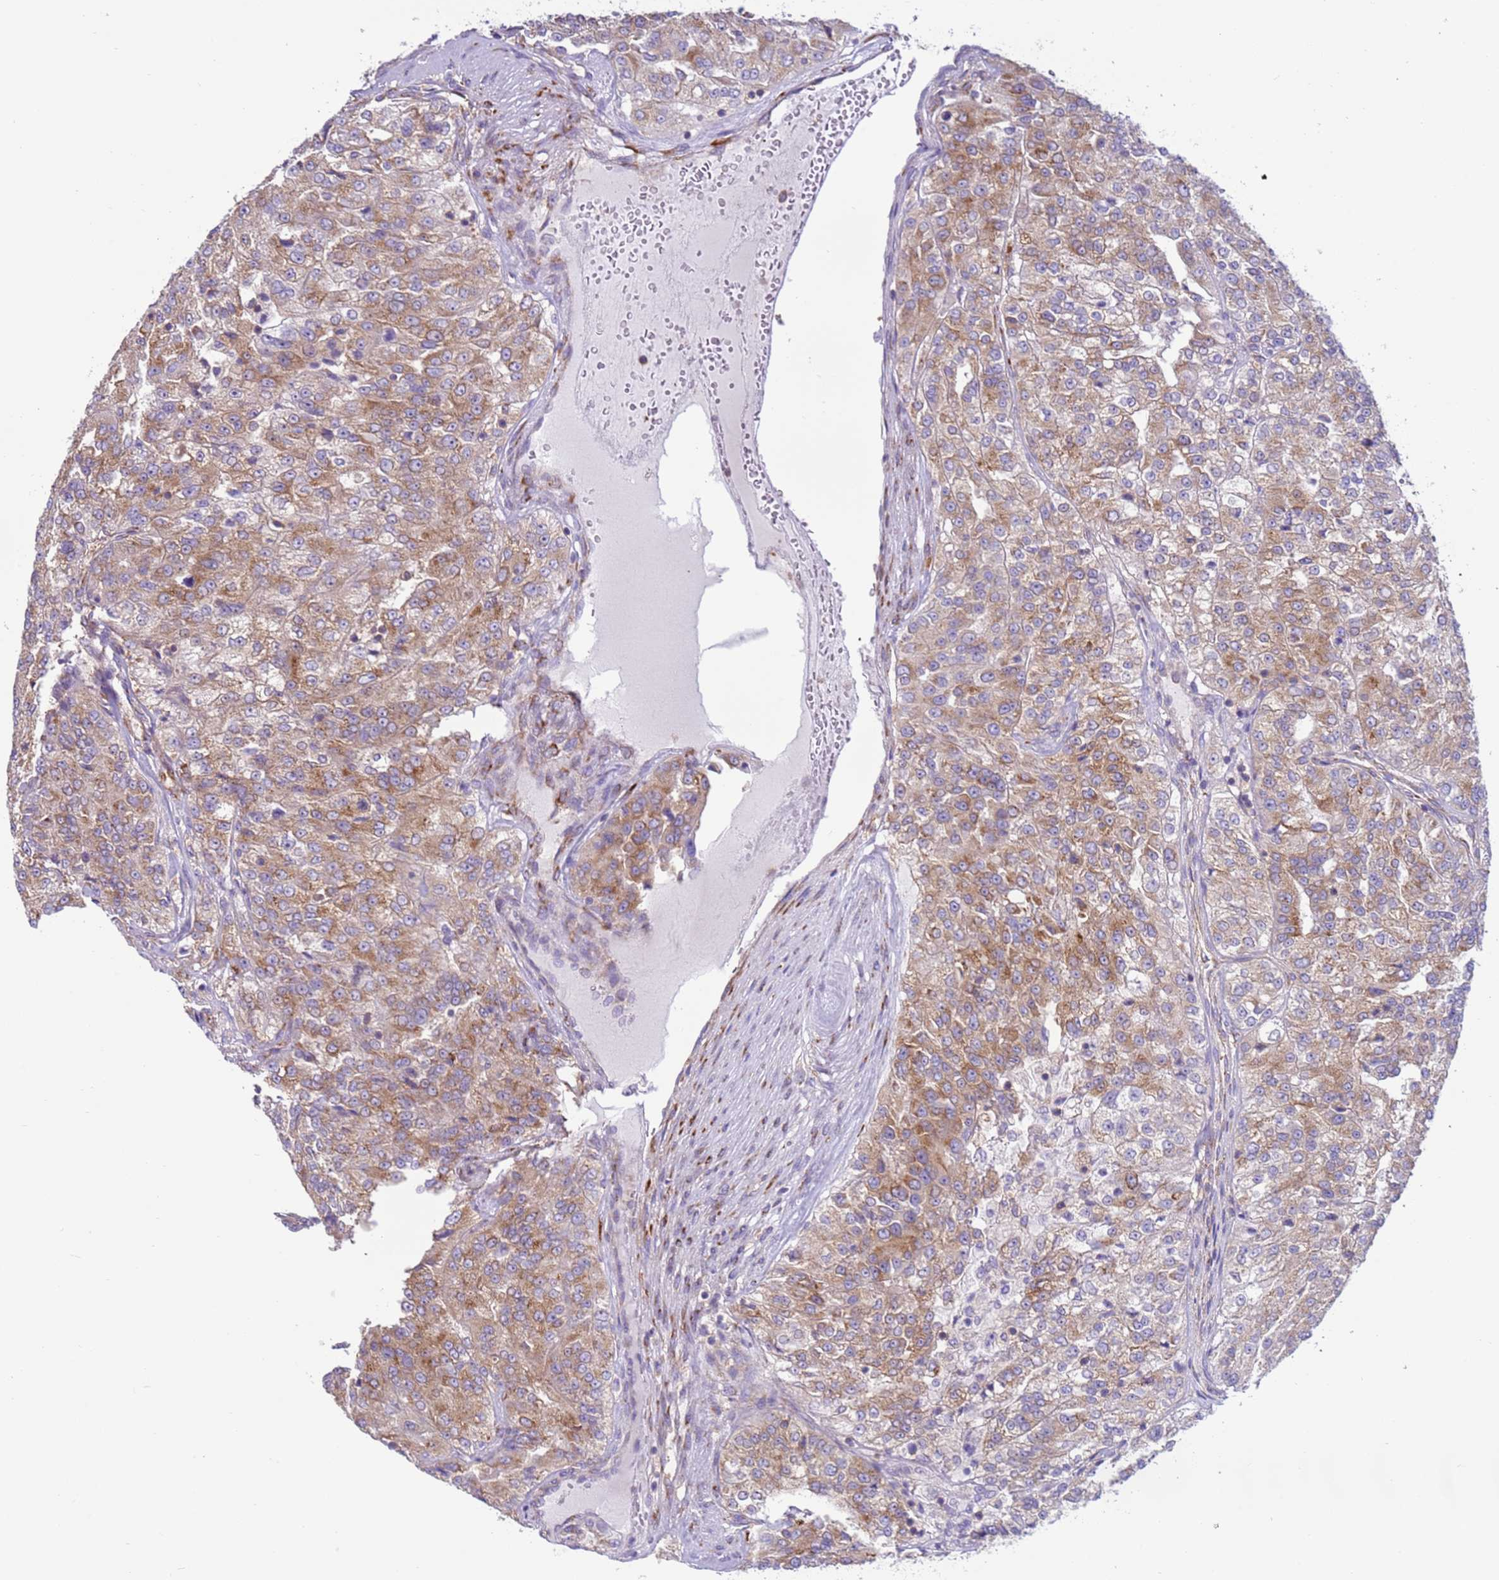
{"staining": {"intensity": "moderate", "quantity": ">75%", "location": "cytoplasmic/membranous"}, "tissue": "renal cancer", "cell_type": "Tumor cells", "image_type": "cancer", "snomed": [{"axis": "morphology", "description": "Adenocarcinoma, NOS"}, {"axis": "topography", "description": "Kidney"}], "caption": "Brown immunohistochemical staining in human renal cancer reveals moderate cytoplasmic/membranous expression in about >75% of tumor cells. (brown staining indicates protein expression, while blue staining denotes nuclei).", "gene": "VARS1", "patient": {"sex": "female", "age": 63}}